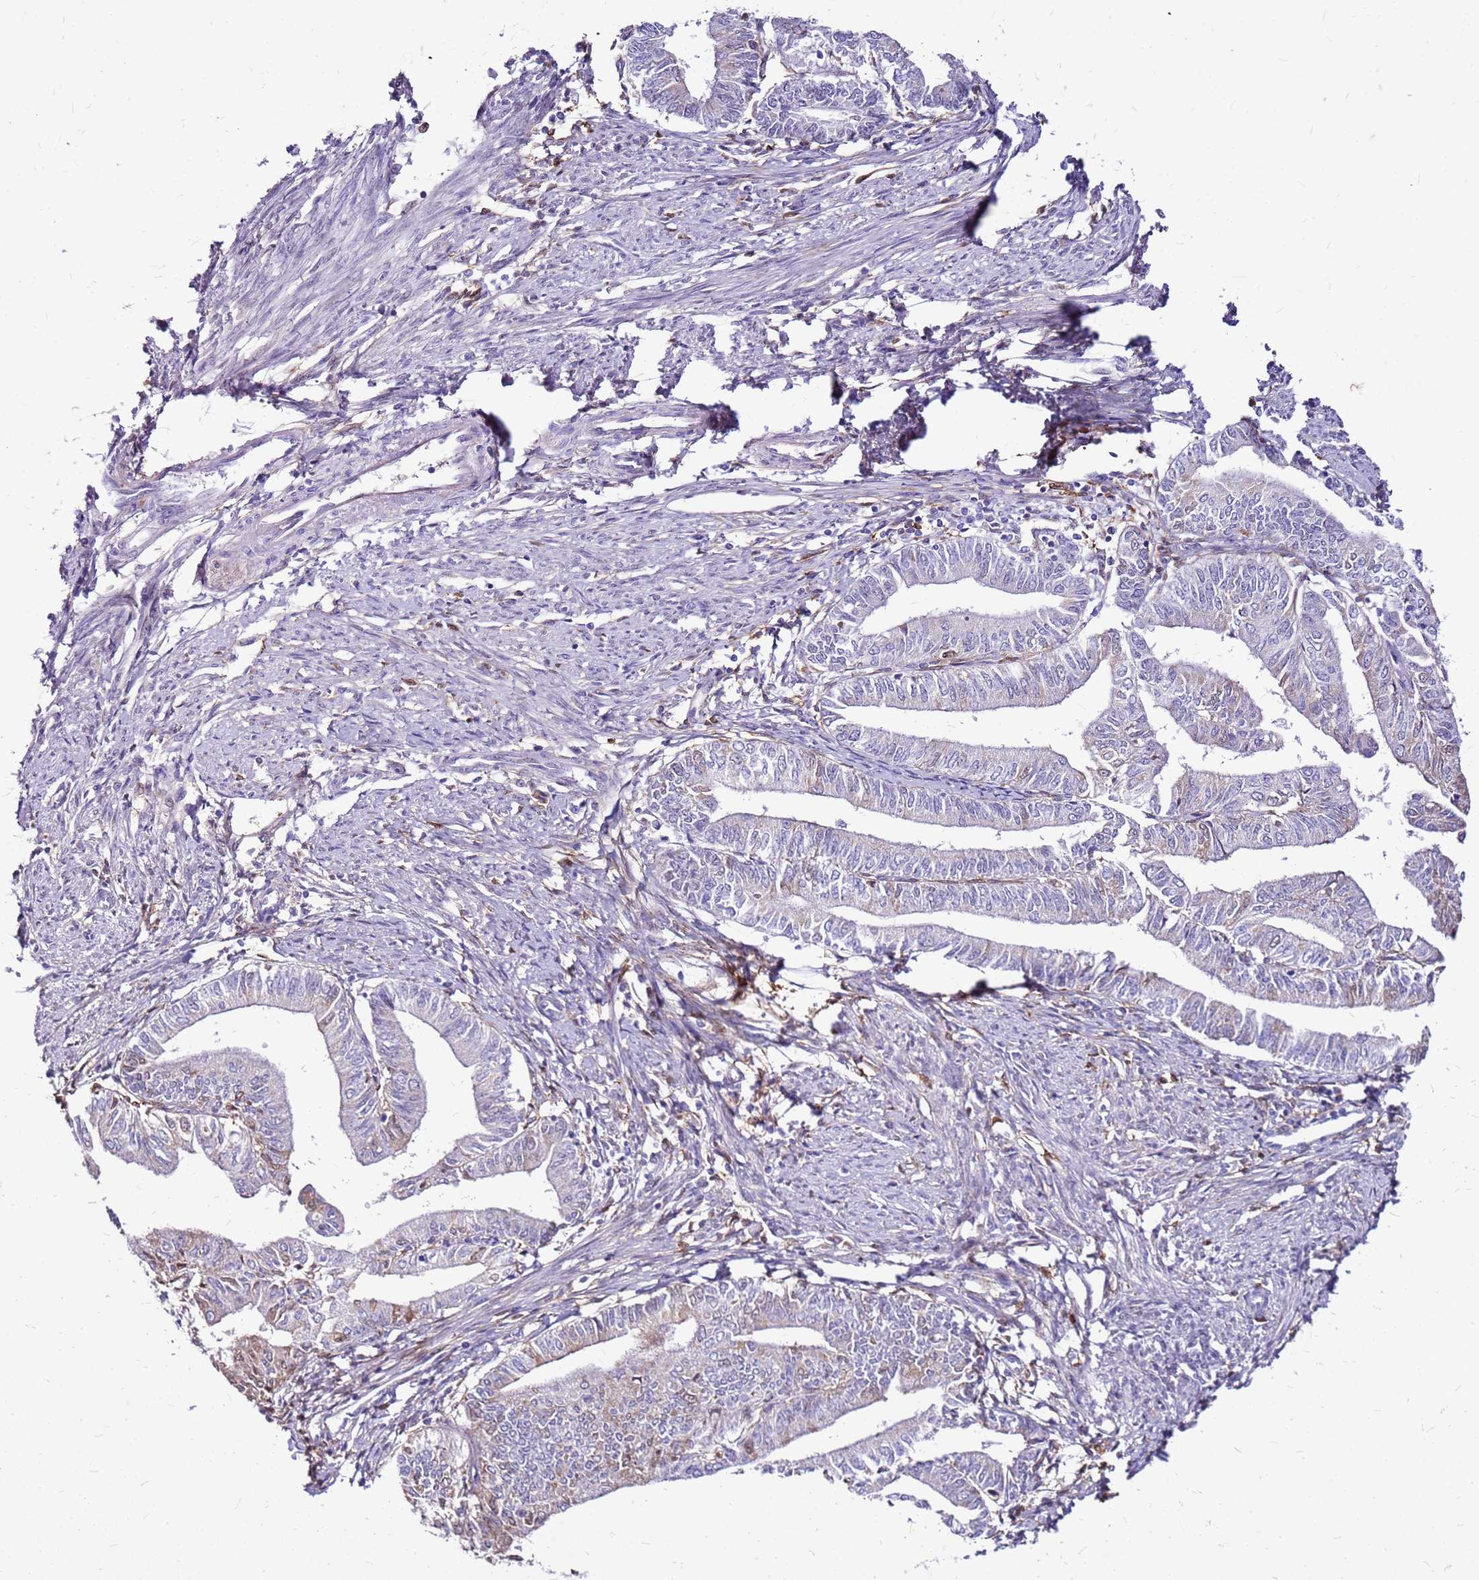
{"staining": {"intensity": "negative", "quantity": "none", "location": "none"}, "tissue": "endometrial cancer", "cell_type": "Tumor cells", "image_type": "cancer", "snomed": [{"axis": "morphology", "description": "Adenocarcinoma, NOS"}, {"axis": "topography", "description": "Endometrium"}], "caption": "This is an immunohistochemistry micrograph of adenocarcinoma (endometrial). There is no positivity in tumor cells.", "gene": "ALDH1A3", "patient": {"sex": "female", "age": 66}}